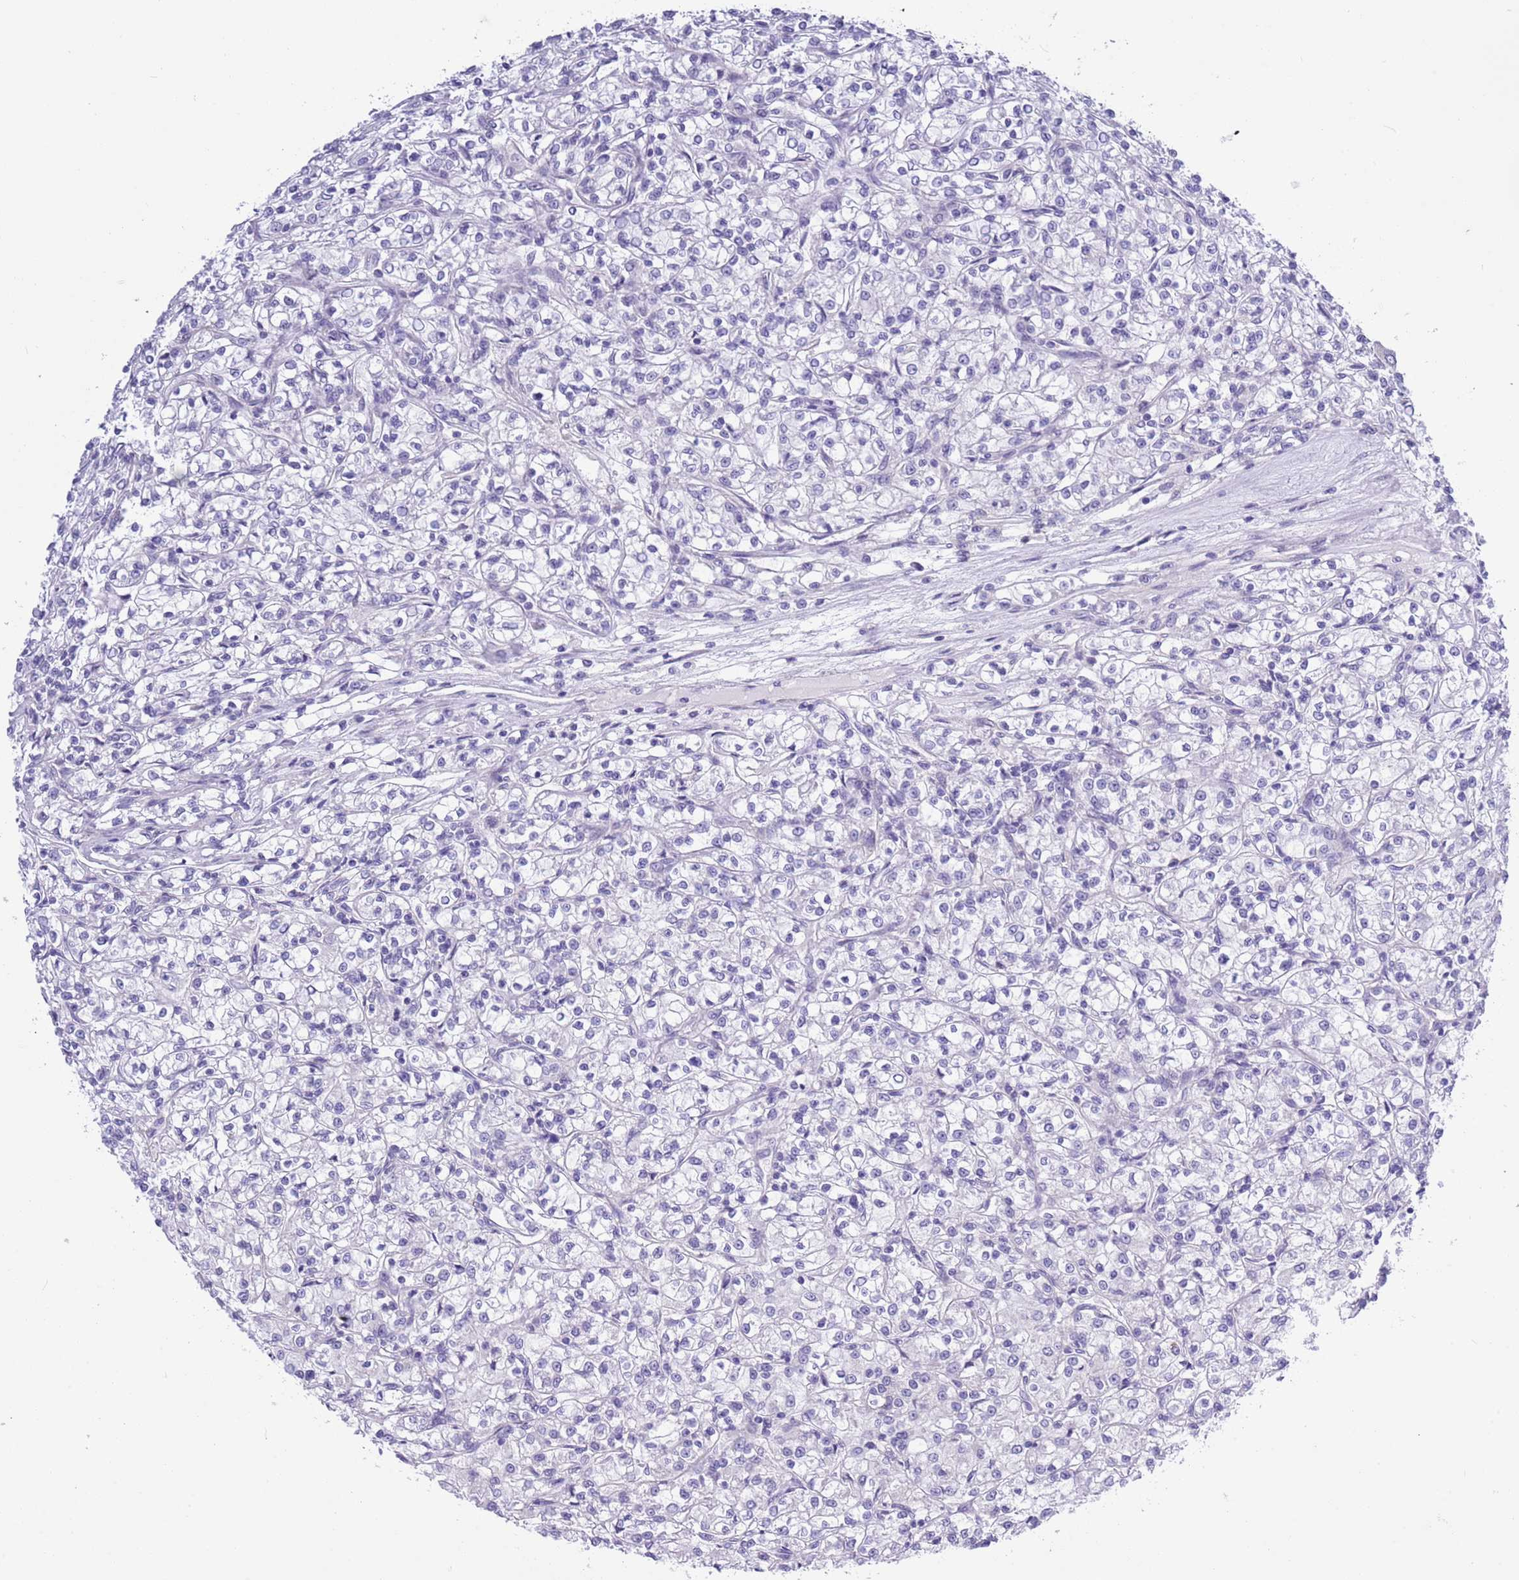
{"staining": {"intensity": "negative", "quantity": "none", "location": "none"}, "tissue": "renal cancer", "cell_type": "Tumor cells", "image_type": "cancer", "snomed": [{"axis": "morphology", "description": "Adenocarcinoma, NOS"}, {"axis": "topography", "description": "Kidney"}], "caption": "Immunohistochemistry (IHC) of human renal cancer reveals no expression in tumor cells.", "gene": "NET1", "patient": {"sex": "female", "age": 59}}